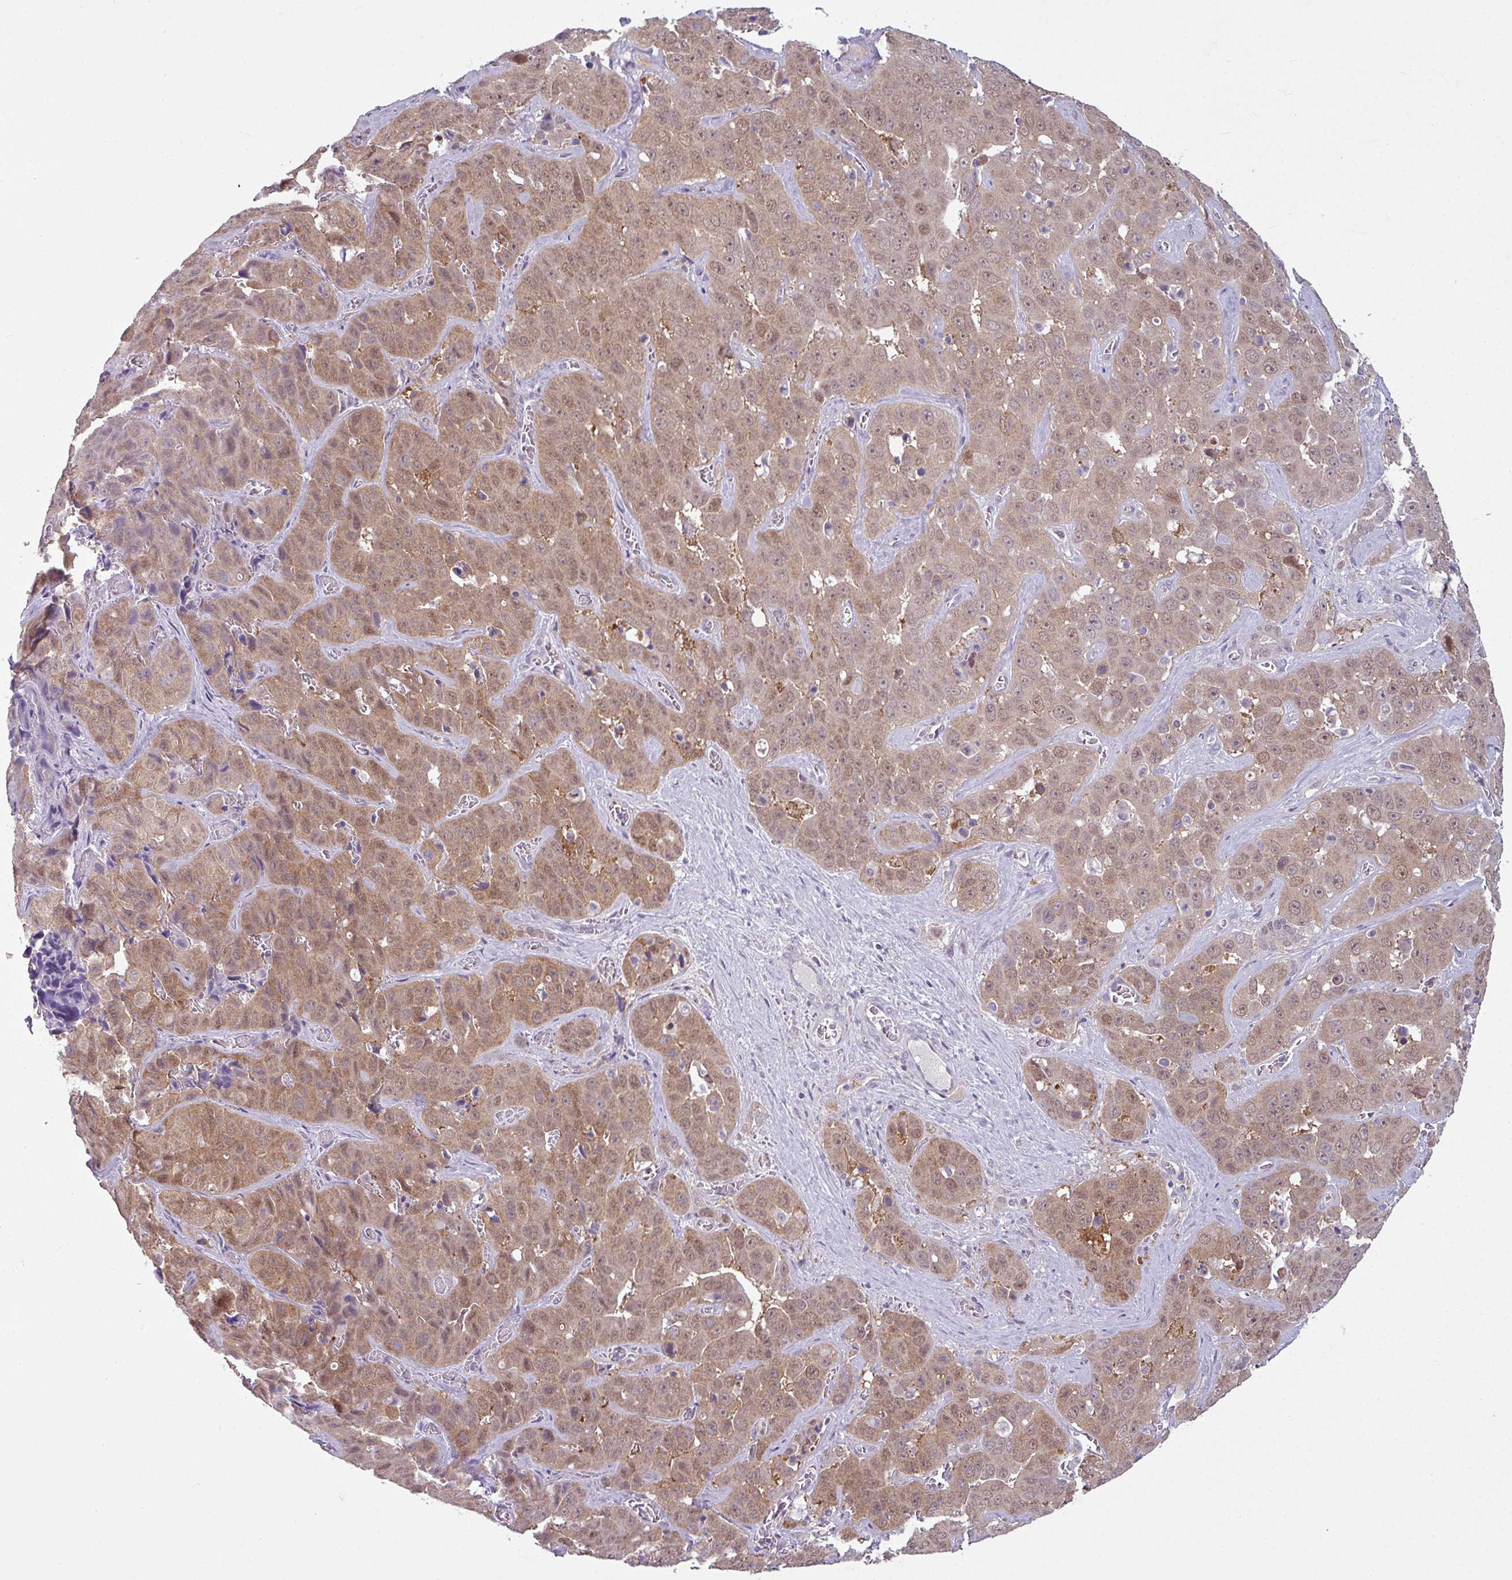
{"staining": {"intensity": "moderate", "quantity": "25%-75%", "location": "cytoplasmic/membranous,nuclear"}, "tissue": "liver cancer", "cell_type": "Tumor cells", "image_type": "cancer", "snomed": [{"axis": "morphology", "description": "Cholangiocarcinoma"}, {"axis": "topography", "description": "Liver"}], "caption": "An immunohistochemistry (IHC) micrograph of tumor tissue is shown. Protein staining in brown shows moderate cytoplasmic/membranous and nuclear positivity in cholangiocarcinoma (liver) within tumor cells.", "gene": "TTLL12", "patient": {"sex": "female", "age": 52}}